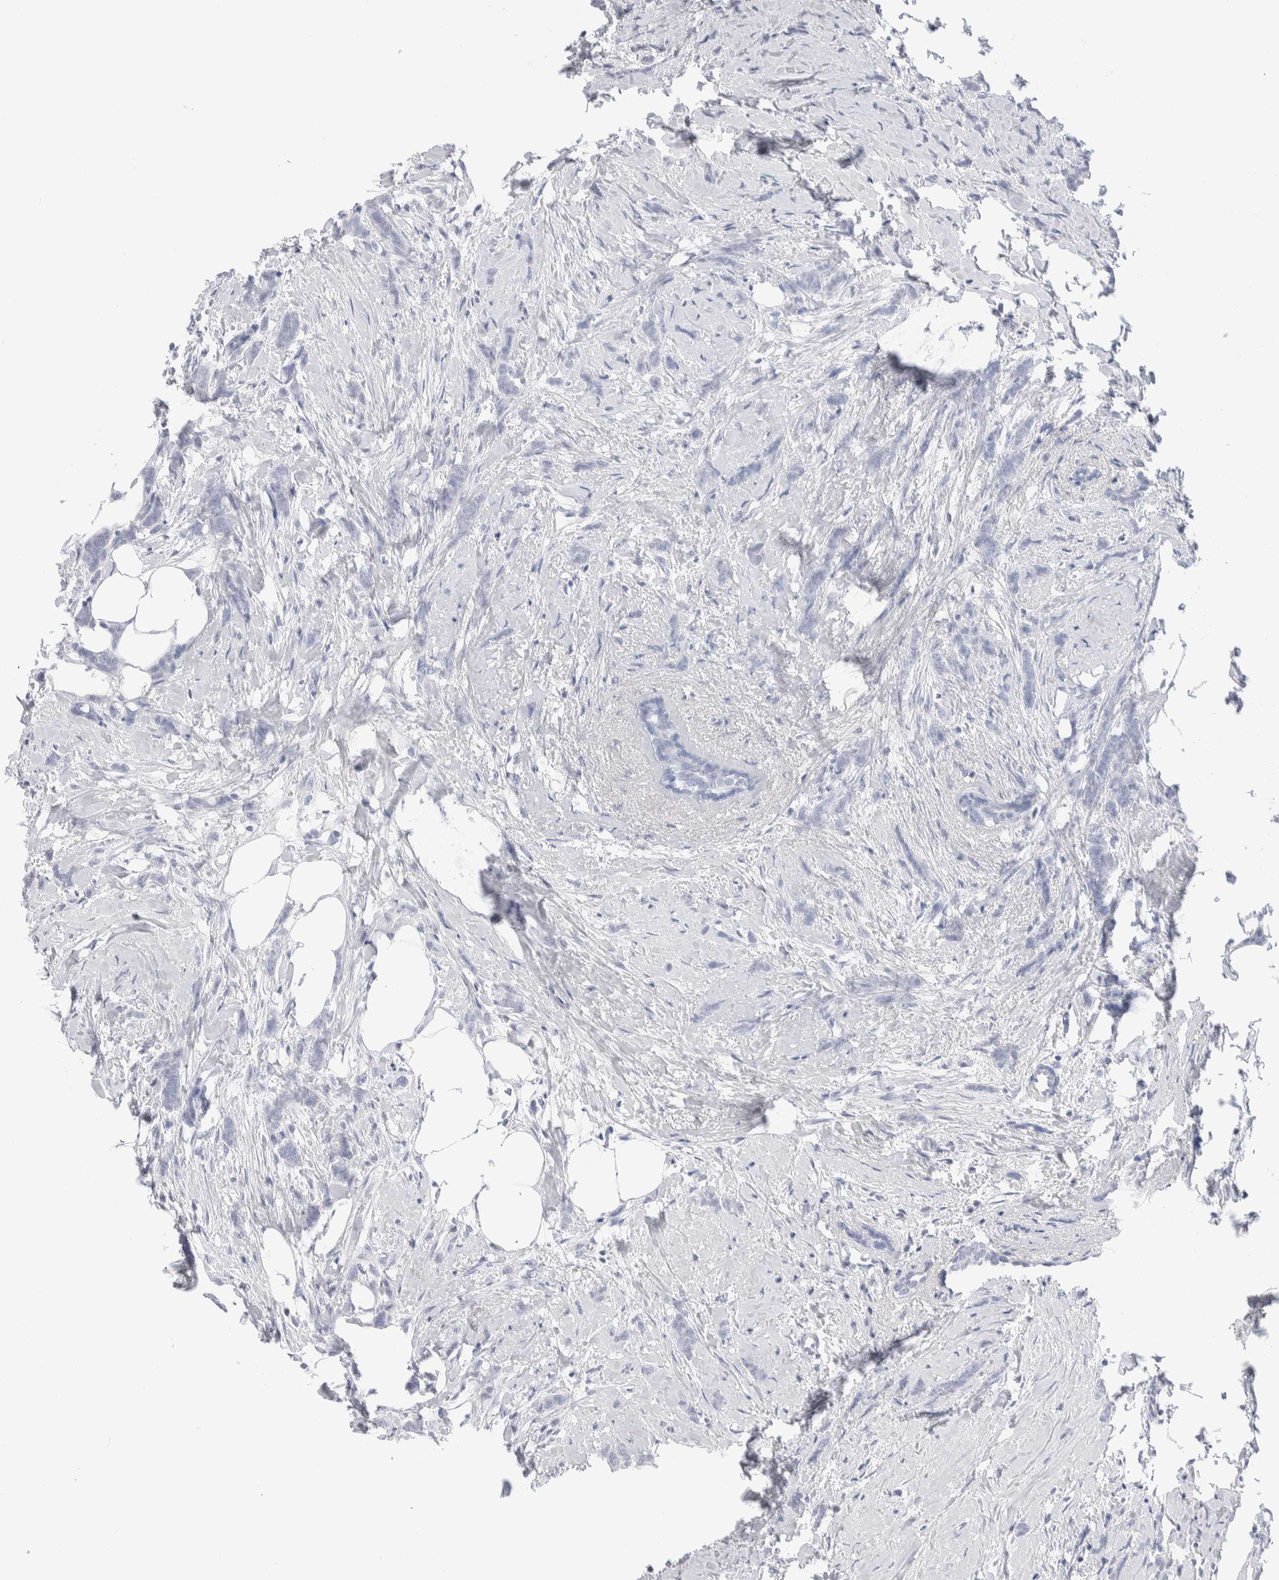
{"staining": {"intensity": "negative", "quantity": "none", "location": "none"}, "tissue": "breast cancer", "cell_type": "Tumor cells", "image_type": "cancer", "snomed": [{"axis": "morphology", "description": "Lobular carcinoma, in situ"}, {"axis": "morphology", "description": "Lobular carcinoma"}, {"axis": "topography", "description": "Breast"}], "caption": "Tumor cells are negative for protein expression in human breast cancer (lobular carcinoma).", "gene": "GDA", "patient": {"sex": "female", "age": 41}}